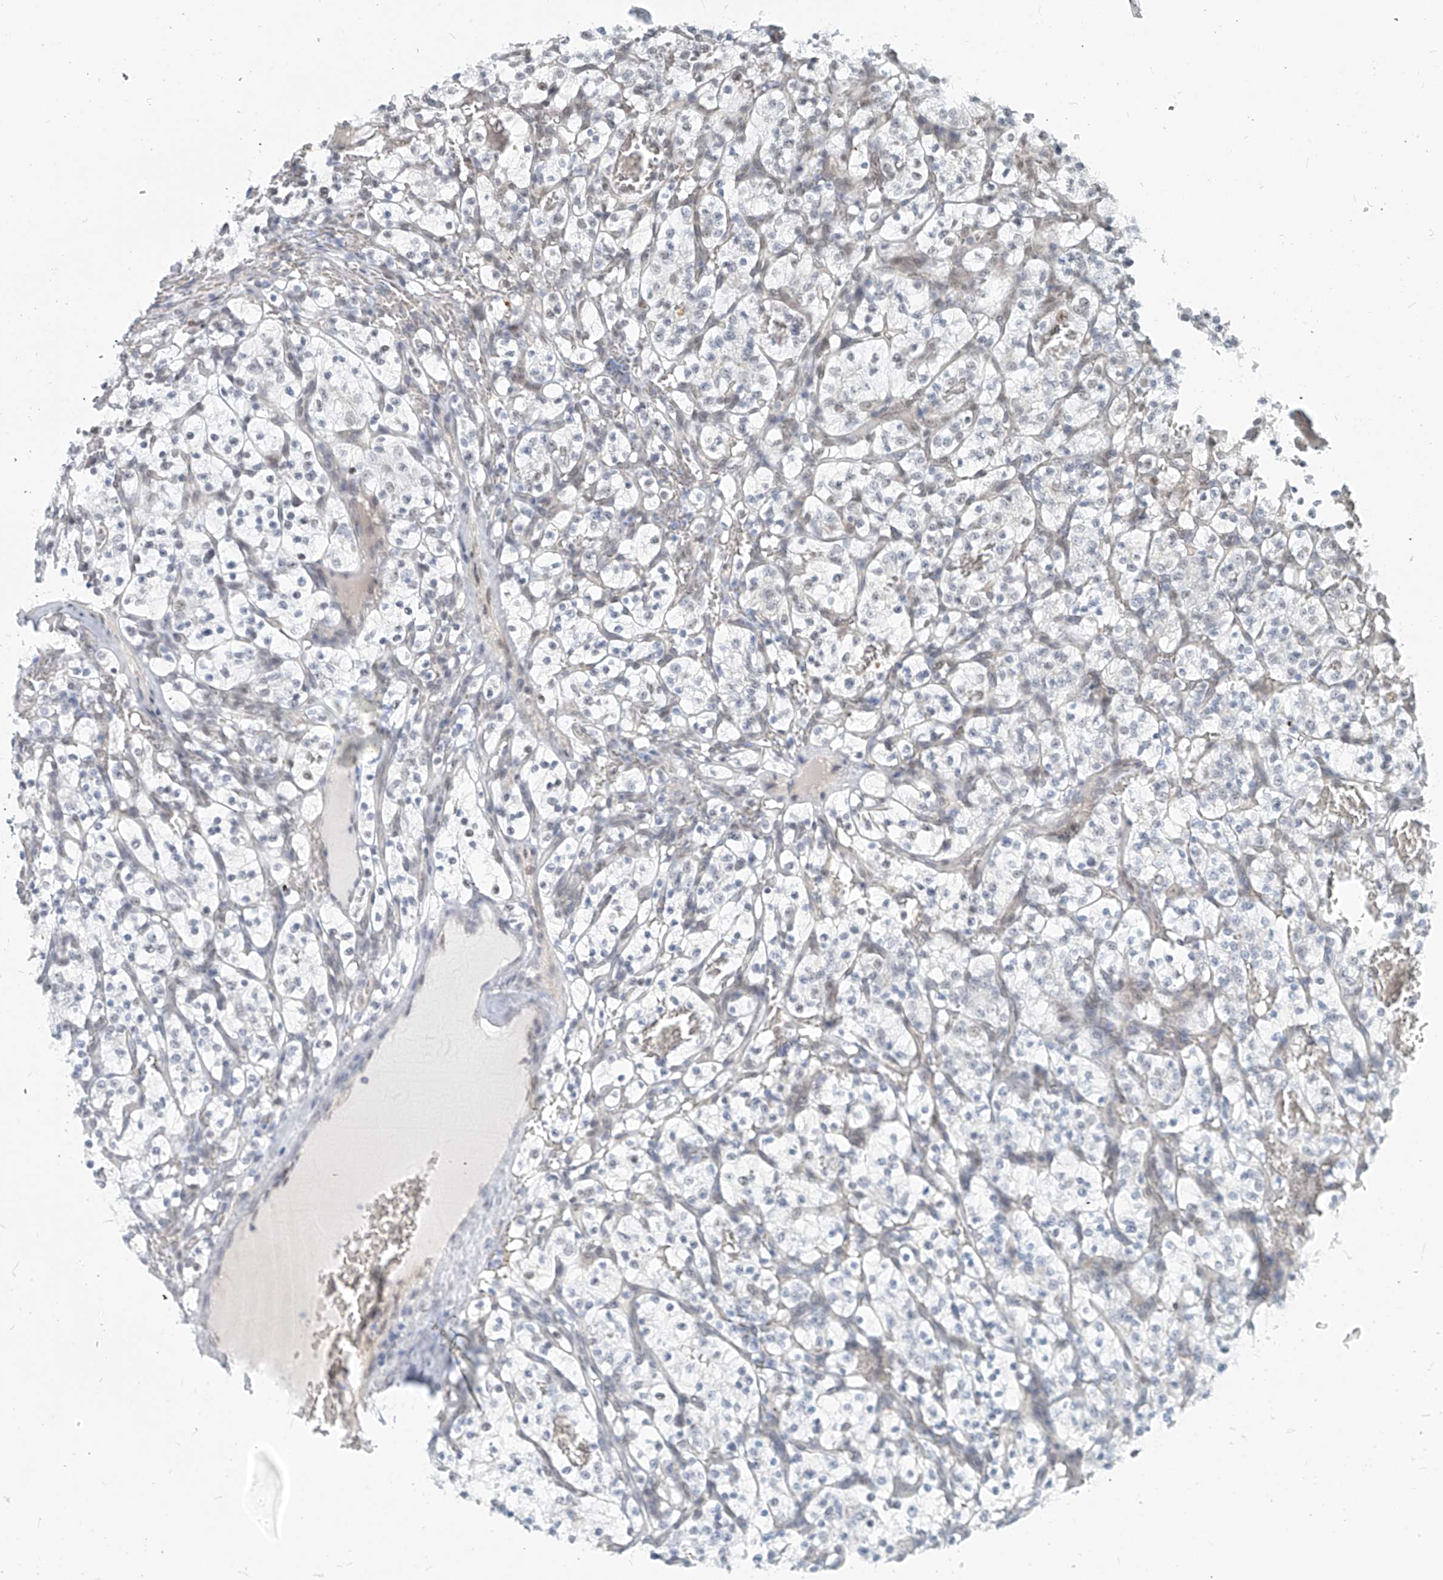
{"staining": {"intensity": "negative", "quantity": "none", "location": "none"}, "tissue": "renal cancer", "cell_type": "Tumor cells", "image_type": "cancer", "snomed": [{"axis": "morphology", "description": "Adenocarcinoma, NOS"}, {"axis": "topography", "description": "Kidney"}], "caption": "The immunohistochemistry micrograph has no significant staining in tumor cells of renal cancer (adenocarcinoma) tissue.", "gene": "SASH1", "patient": {"sex": "female", "age": 57}}